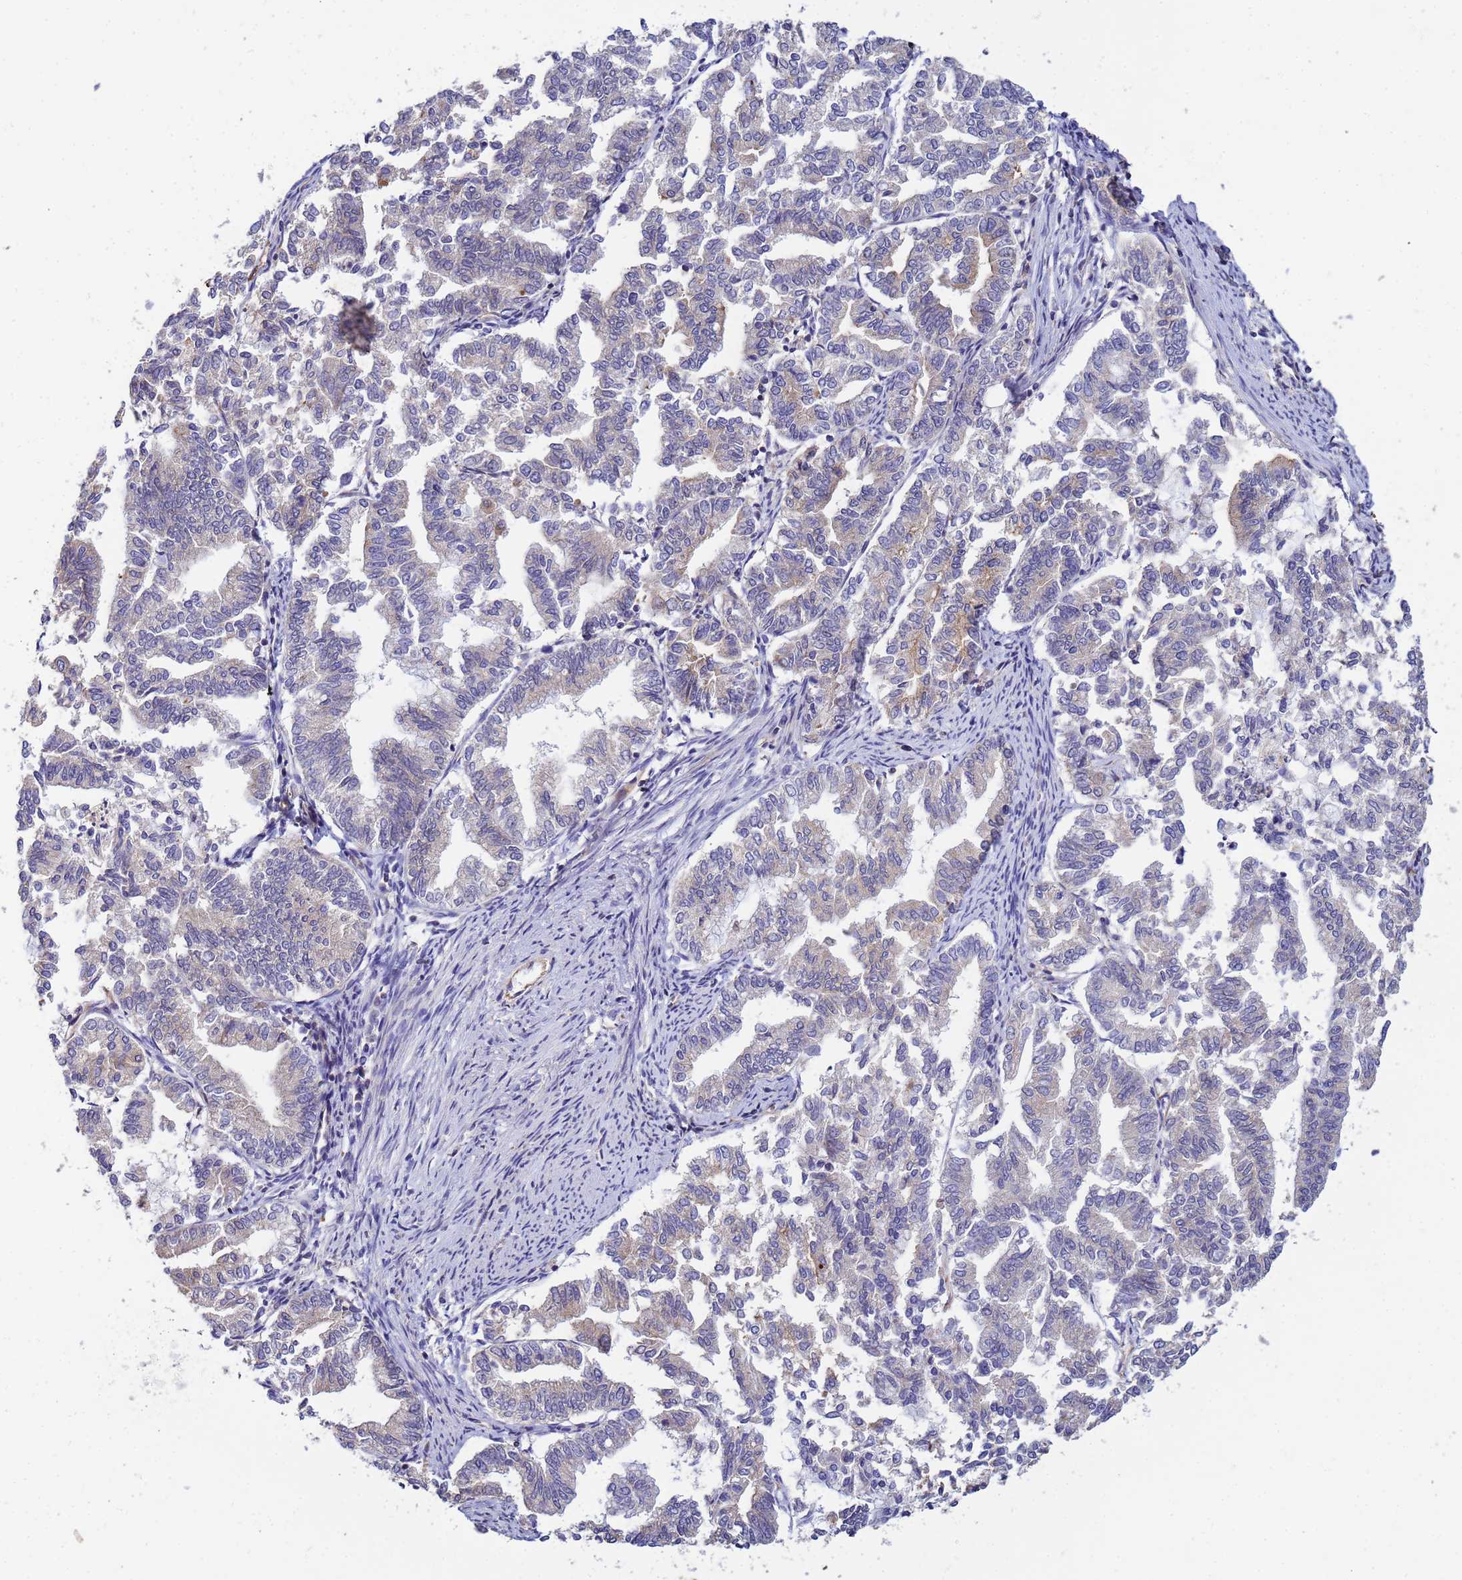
{"staining": {"intensity": "negative", "quantity": "none", "location": "none"}, "tissue": "endometrial cancer", "cell_type": "Tumor cells", "image_type": "cancer", "snomed": [{"axis": "morphology", "description": "Adenocarcinoma, NOS"}, {"axis": "topography", "description": "Endometrium"}], "caption": "Tumor cells show no significant positivity in endometrial adenocarcinoma. Brightfield microscopy of immunohistochemistry stained with DAB (brown) and hematoxylin (blue), captured at high magnification.", "gene": "CDC34", "patient": {"sex": "female", "age": 79}}